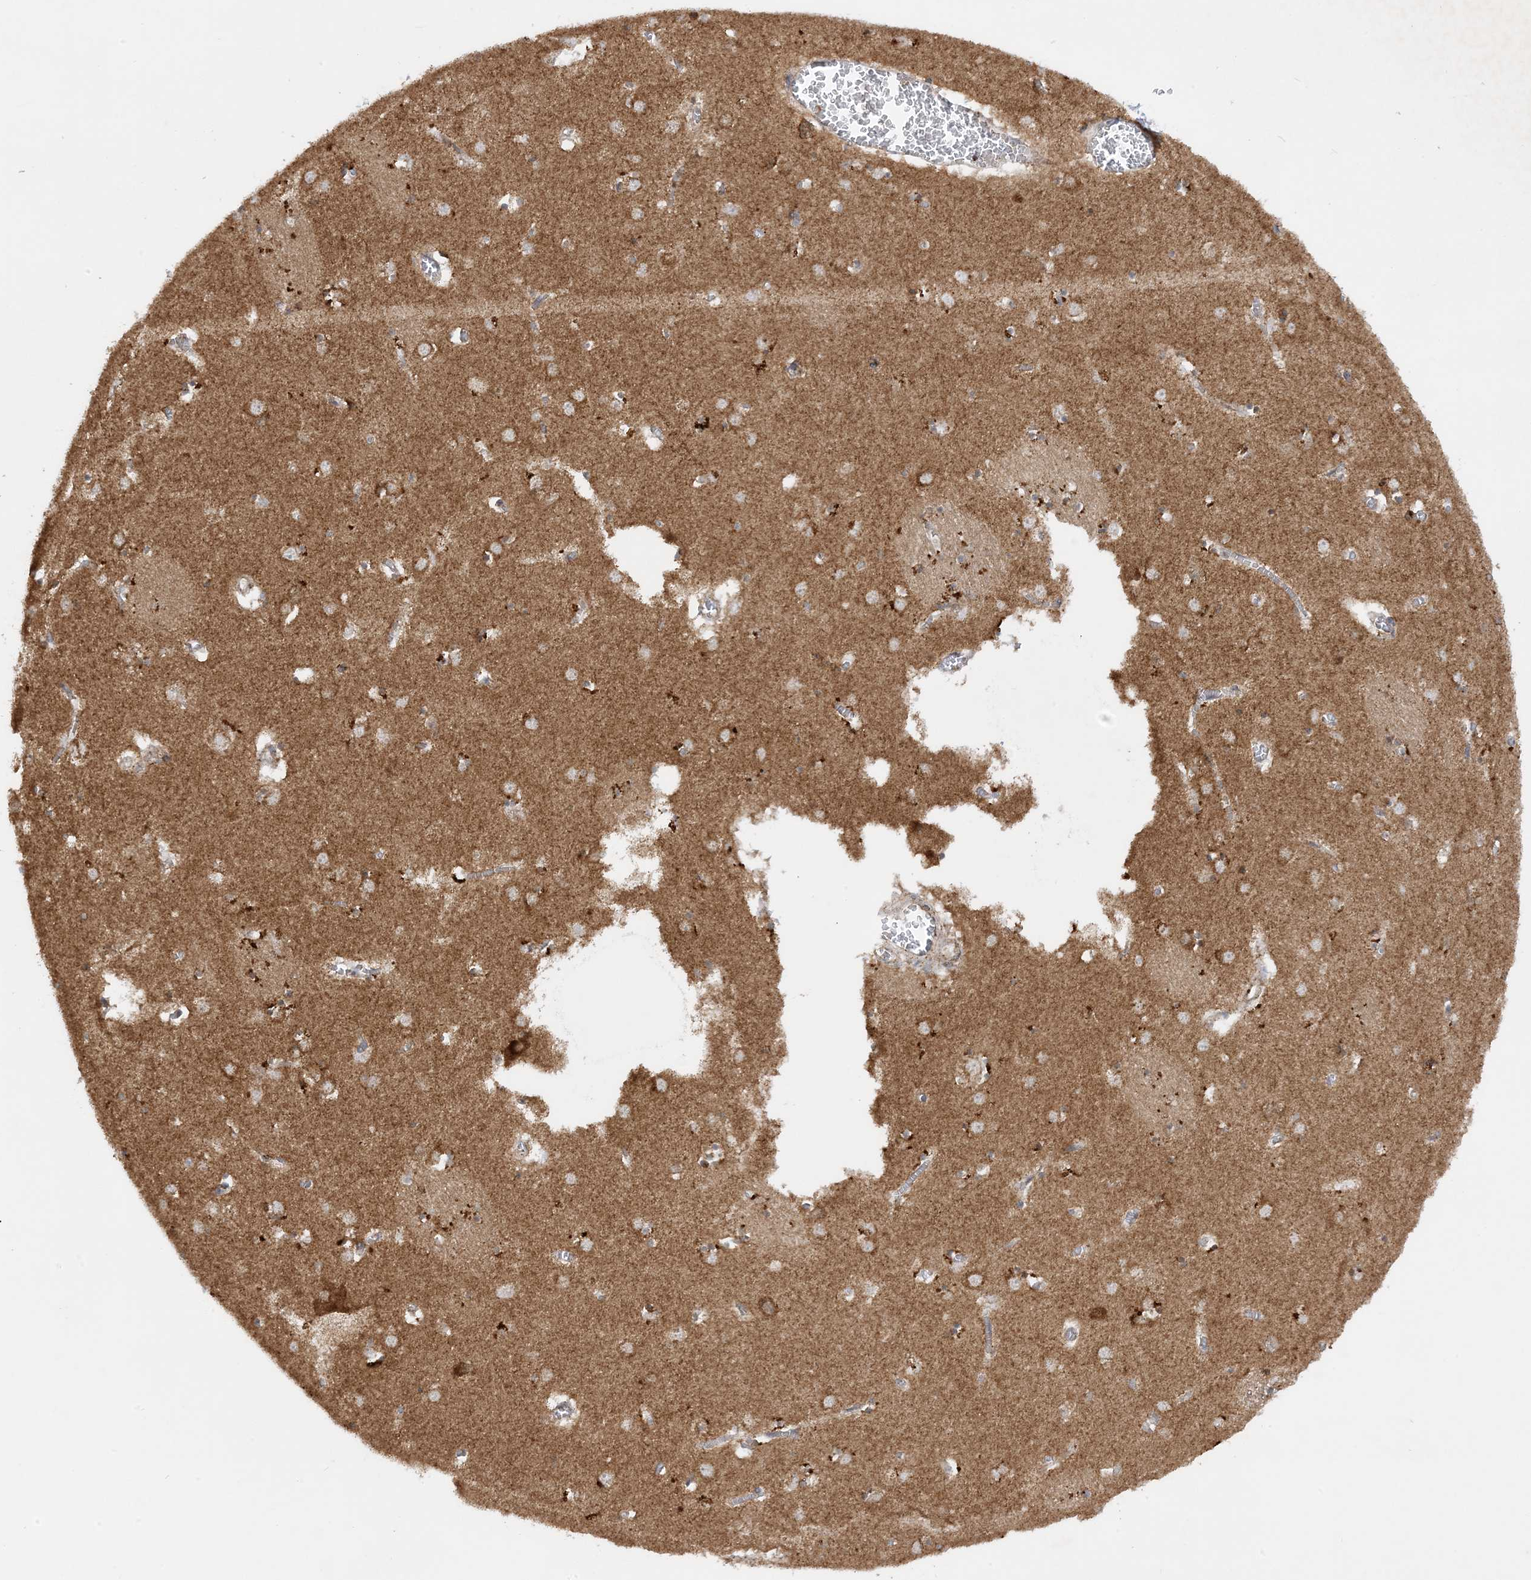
{"staining": {"intensity": "moderate", "quantity": "<25%", "location": "cytoplasmic/membranous"}, "tissue": "caudate", "cell_type": "Glial cells", "image_type": "normal", "snomed": [{"axis": "morphology", "description": "Normal tissue, NOS"}, {"axis": "topography", "description": "Lateral ventricle wall"}], "caption": "Immunohistochemical staining of normal caudate exhibits low levels of moderate cytoplasmic/membranous expression in about <25% of glial cells.", "gene": "NDUFAF3", "patient": {"sex": "male", "age": 70}}